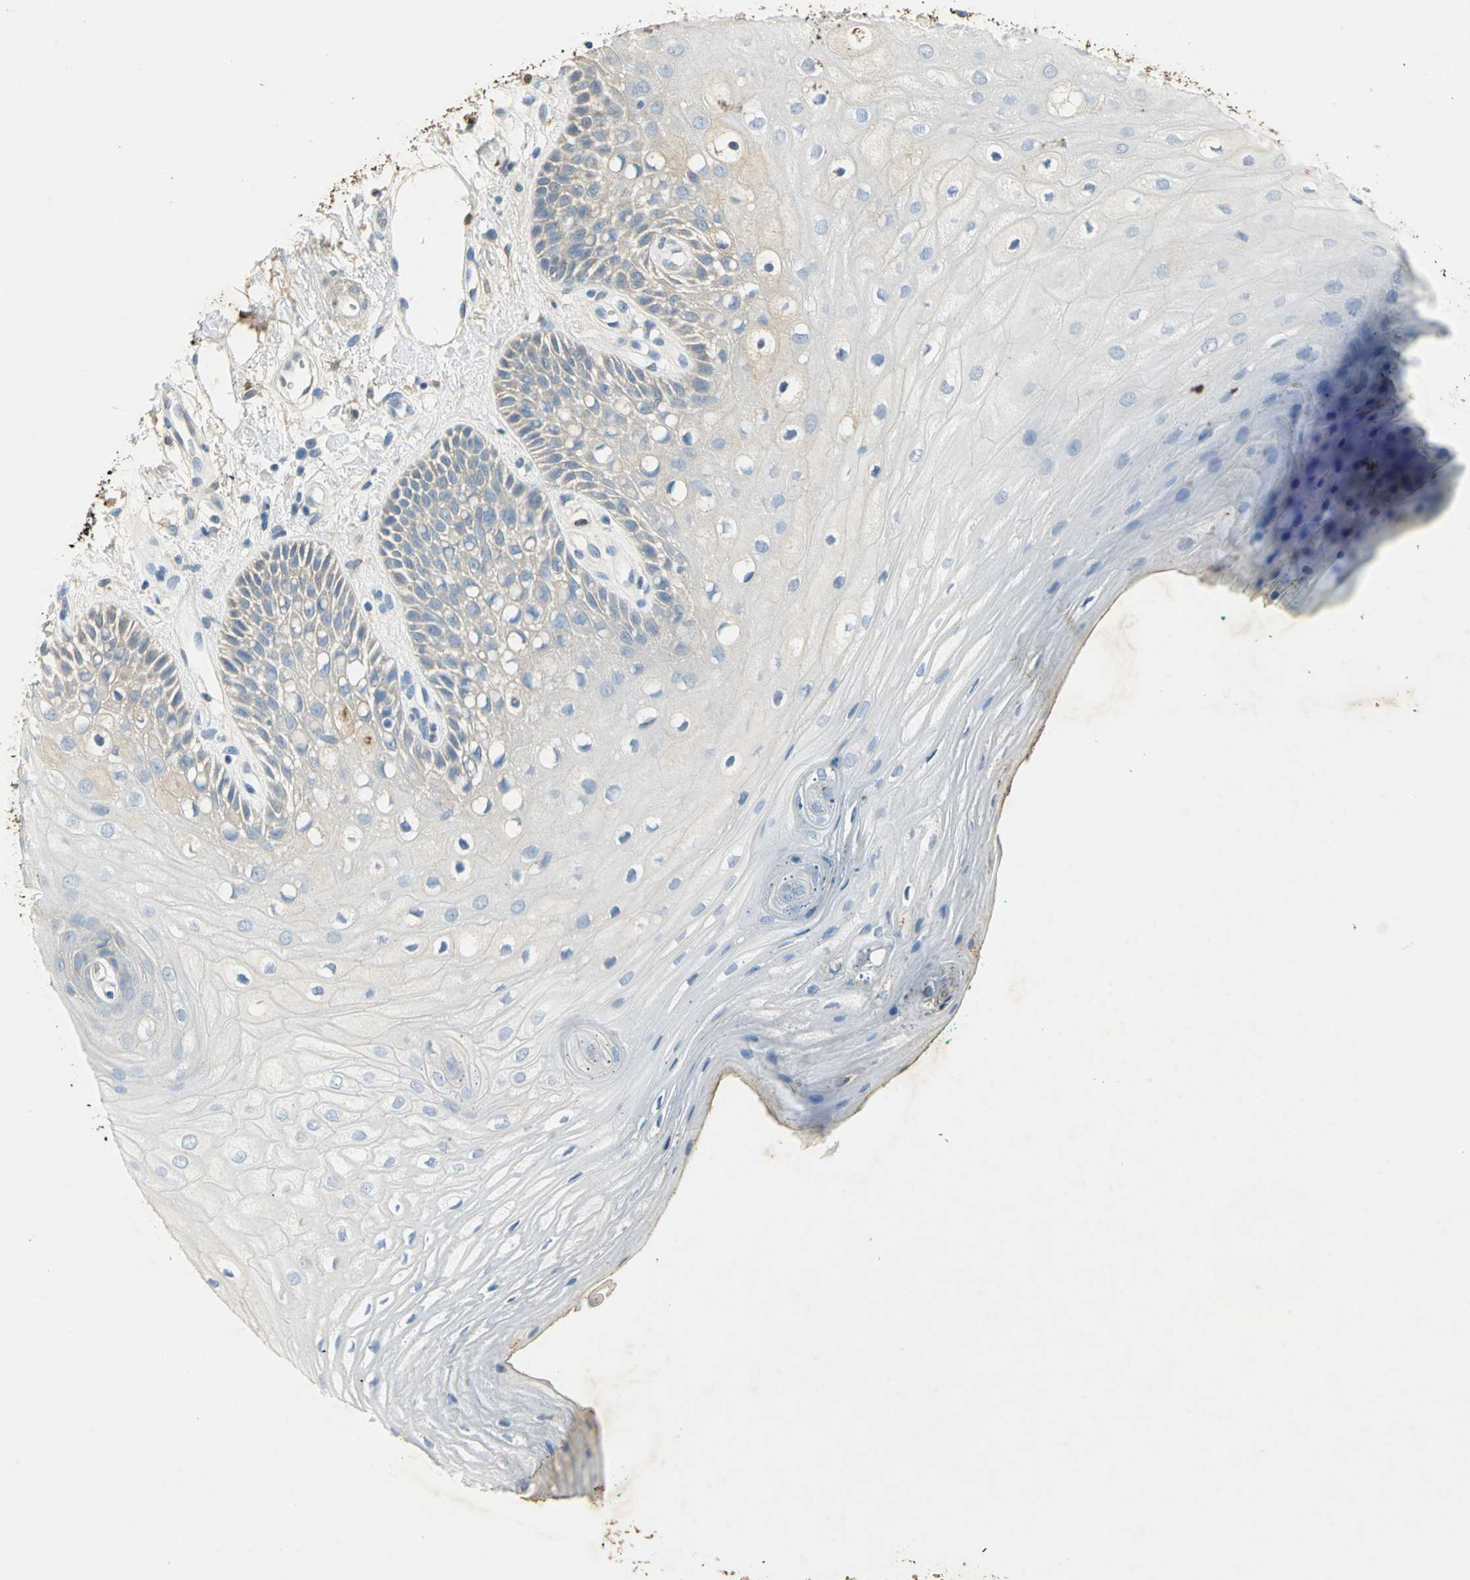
{"staining": {"intensity": "moderate", "quantity": "<25%", "location": "cytoplasmic/membranous"}, "tissue": "oral mucosa", "cell_type": "Squamous epithelial cells", "image_type": "normal", "snomed": [{"axis": "morphology", "description": "Normal tissue, NOS"}, {"axis": "morphology", "description": "Squamous cell carcinoma, NOS"}, {"axis": "topography", "description": "Skeletal muscle"}, {"axis": "topography", "description": "Oral tissue"}, {"axis": "topography", "description": "Head-Neck"}], "caption": "An IHC histopathology image of benign tissue is shown. Protein staining in brown labels moderate cytoplasmic/membranous positivity in oral mucosa within squamous epithelial cells. Immunohistochemistry (ihc) stains the protein of interest in brown and the nuclei are stained blue.", "gene": "ANXA4", "patient": {"sex": "female", "age": 84}}